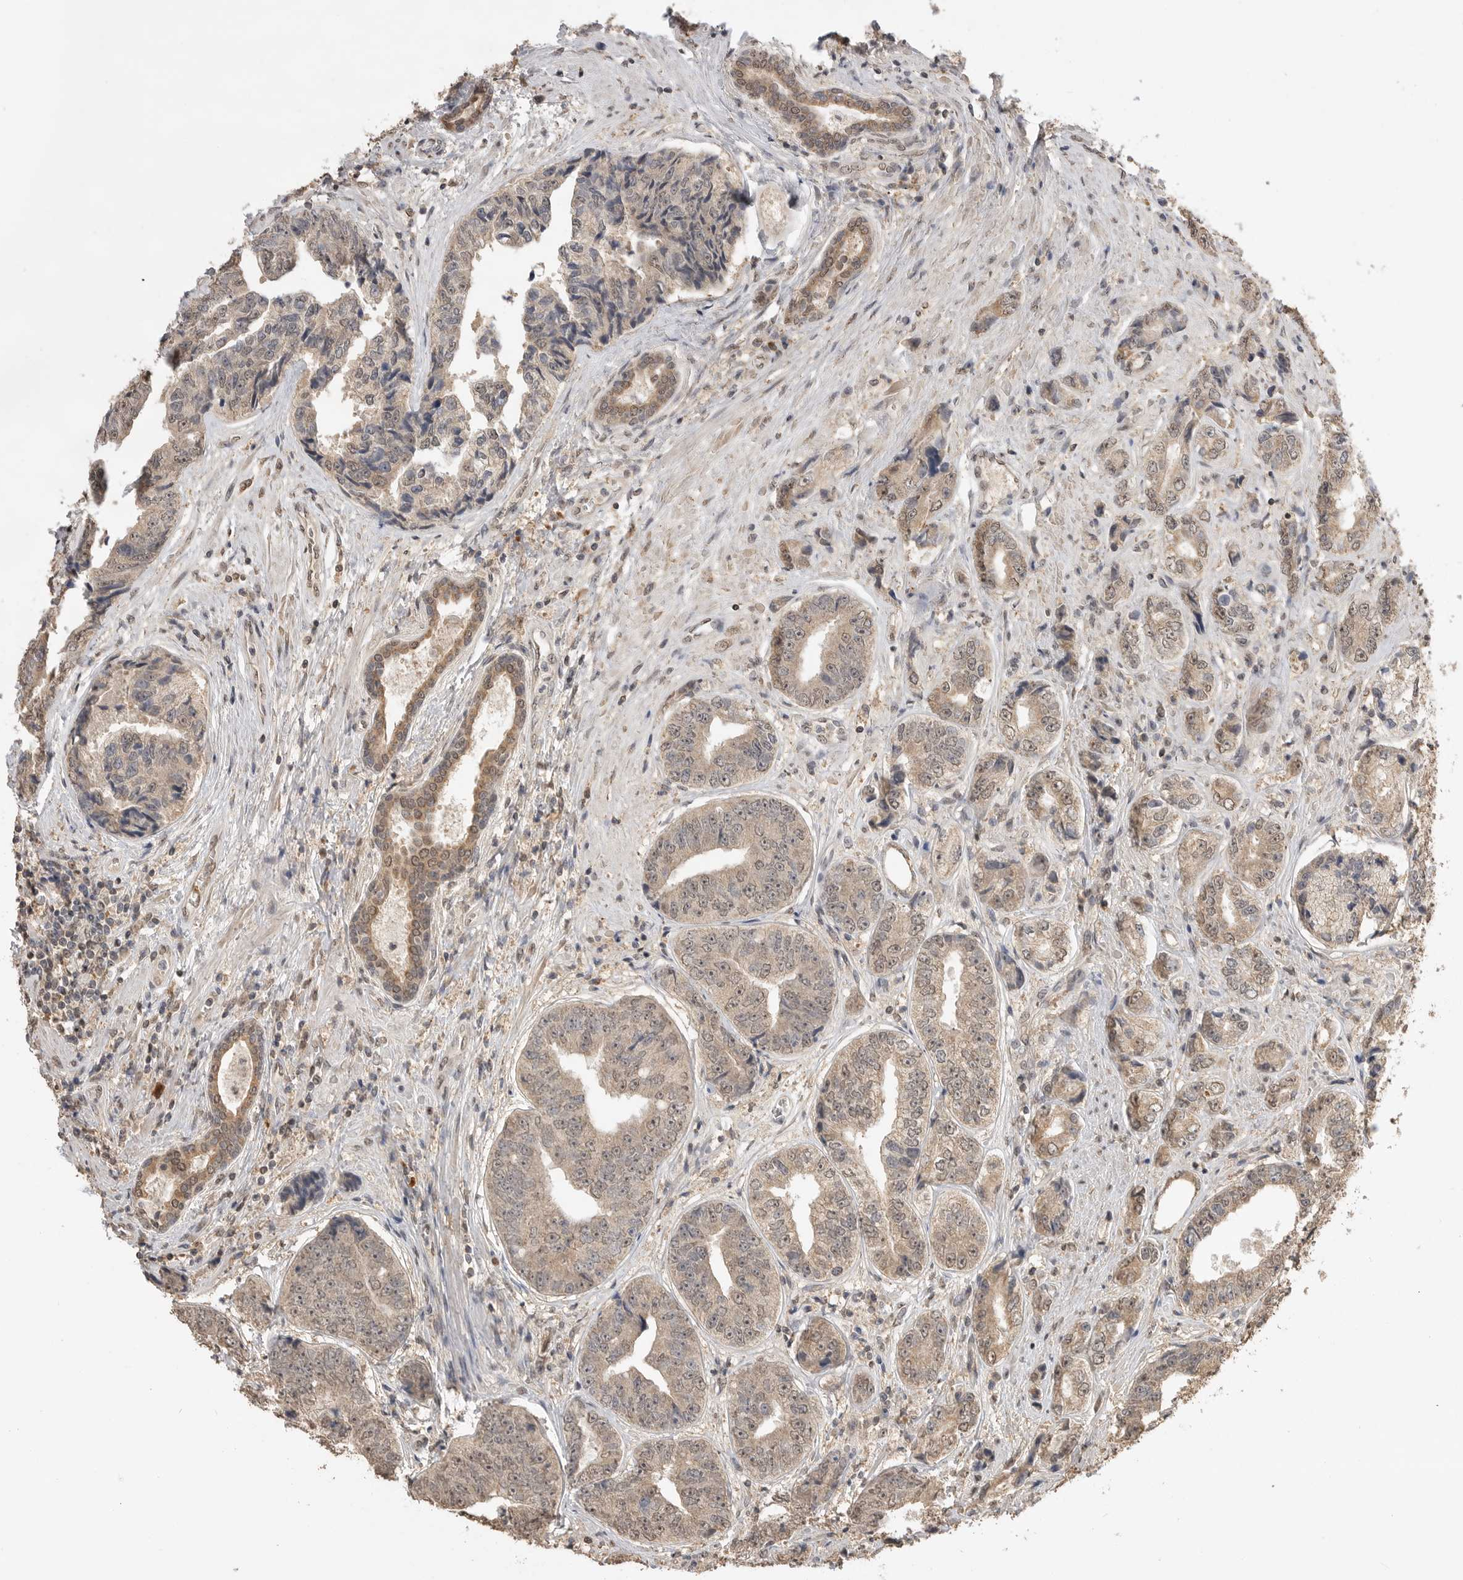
{"staining": {"intensity": "weak", "quantity": "25%-75%", "location": "cytoplasmic/membranous,nuclear"}, "tissue": "prostate cancer", "cell_type": "Tumor cells", "image_type": "cancer", "snomed": [{"axis": "morphology", "description": "Adenocarcinoma, High grade"}, {"axis": "topography", "description": "Prostate"}], "caption": "Immunohistochemical staining of human prostate cancer (high-grade adenocarcinoma) demonstrates low levels of weak cytoplasmic/membranous and nuclear staining in about 25%-75% of tumor cells. Using DAB (brown) and hematoxylin (blue) stains, captured at high magnification using brightfield microscopy.", "gene": "ASPSCR1", "patient": {"sex": "male", "age": 61}}